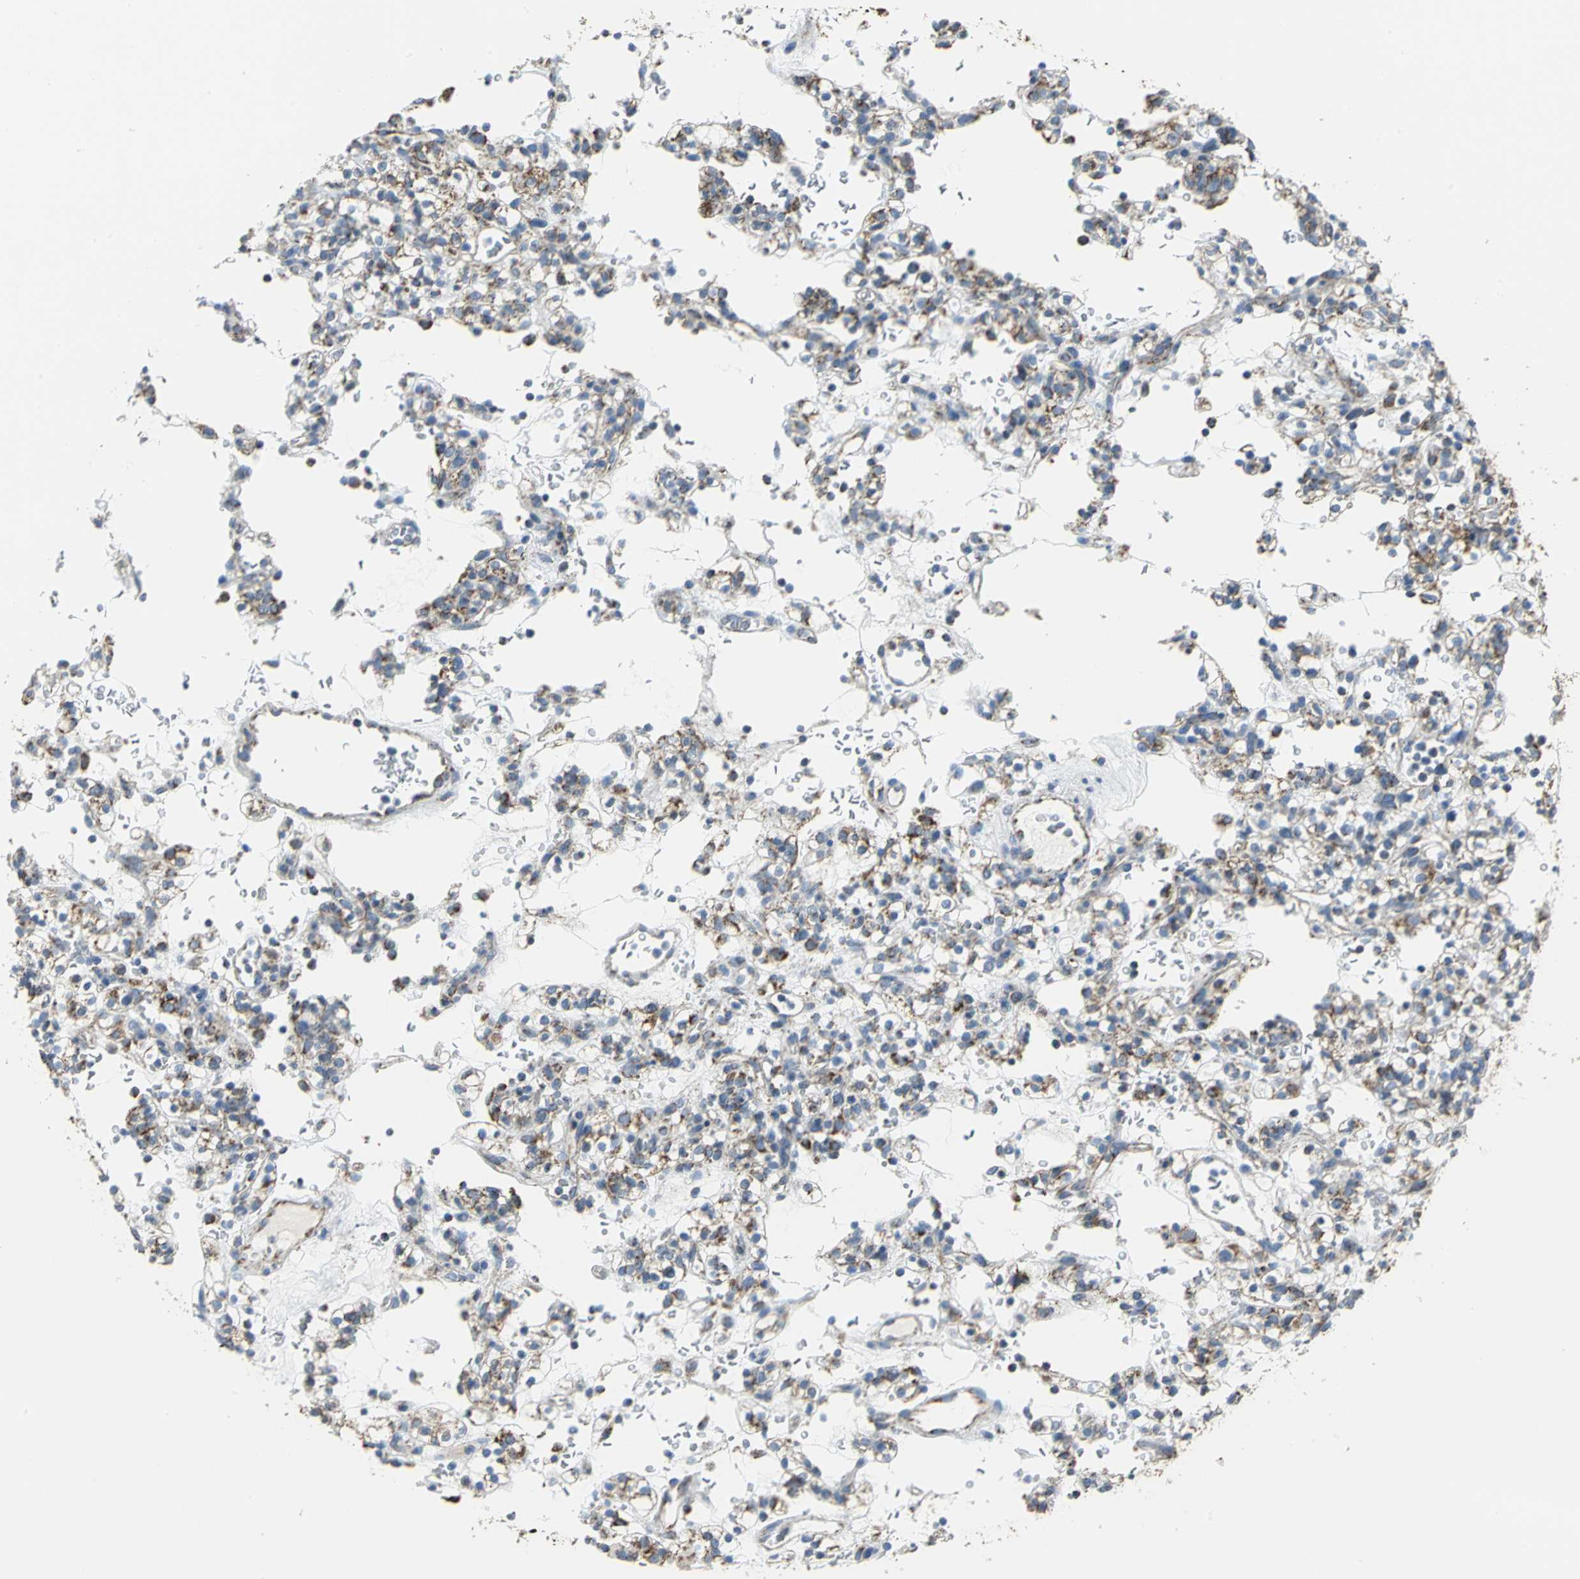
{"staining": {"intensity": "weak", "quantity": "<25%", "location": "cytoplasmic/membranous"}, "tissue": "renal cancer", "cell_type": "Tumor cells", "image_type": "cancer", "snomed": [{"axis": "morphology", "description": "Normal tissue, NOS"}, {"axis": "morphology", "description": "Adenocarcinoma, NOS"}, {"axis": "topography", "description": "Kidney"}], "caption": "IHC image of renal cancer stained for a protein (brown), which displays no positivity in tumor cells.", "gene": "NTRK1", "patient": {"sex": "female", "age": 72}}